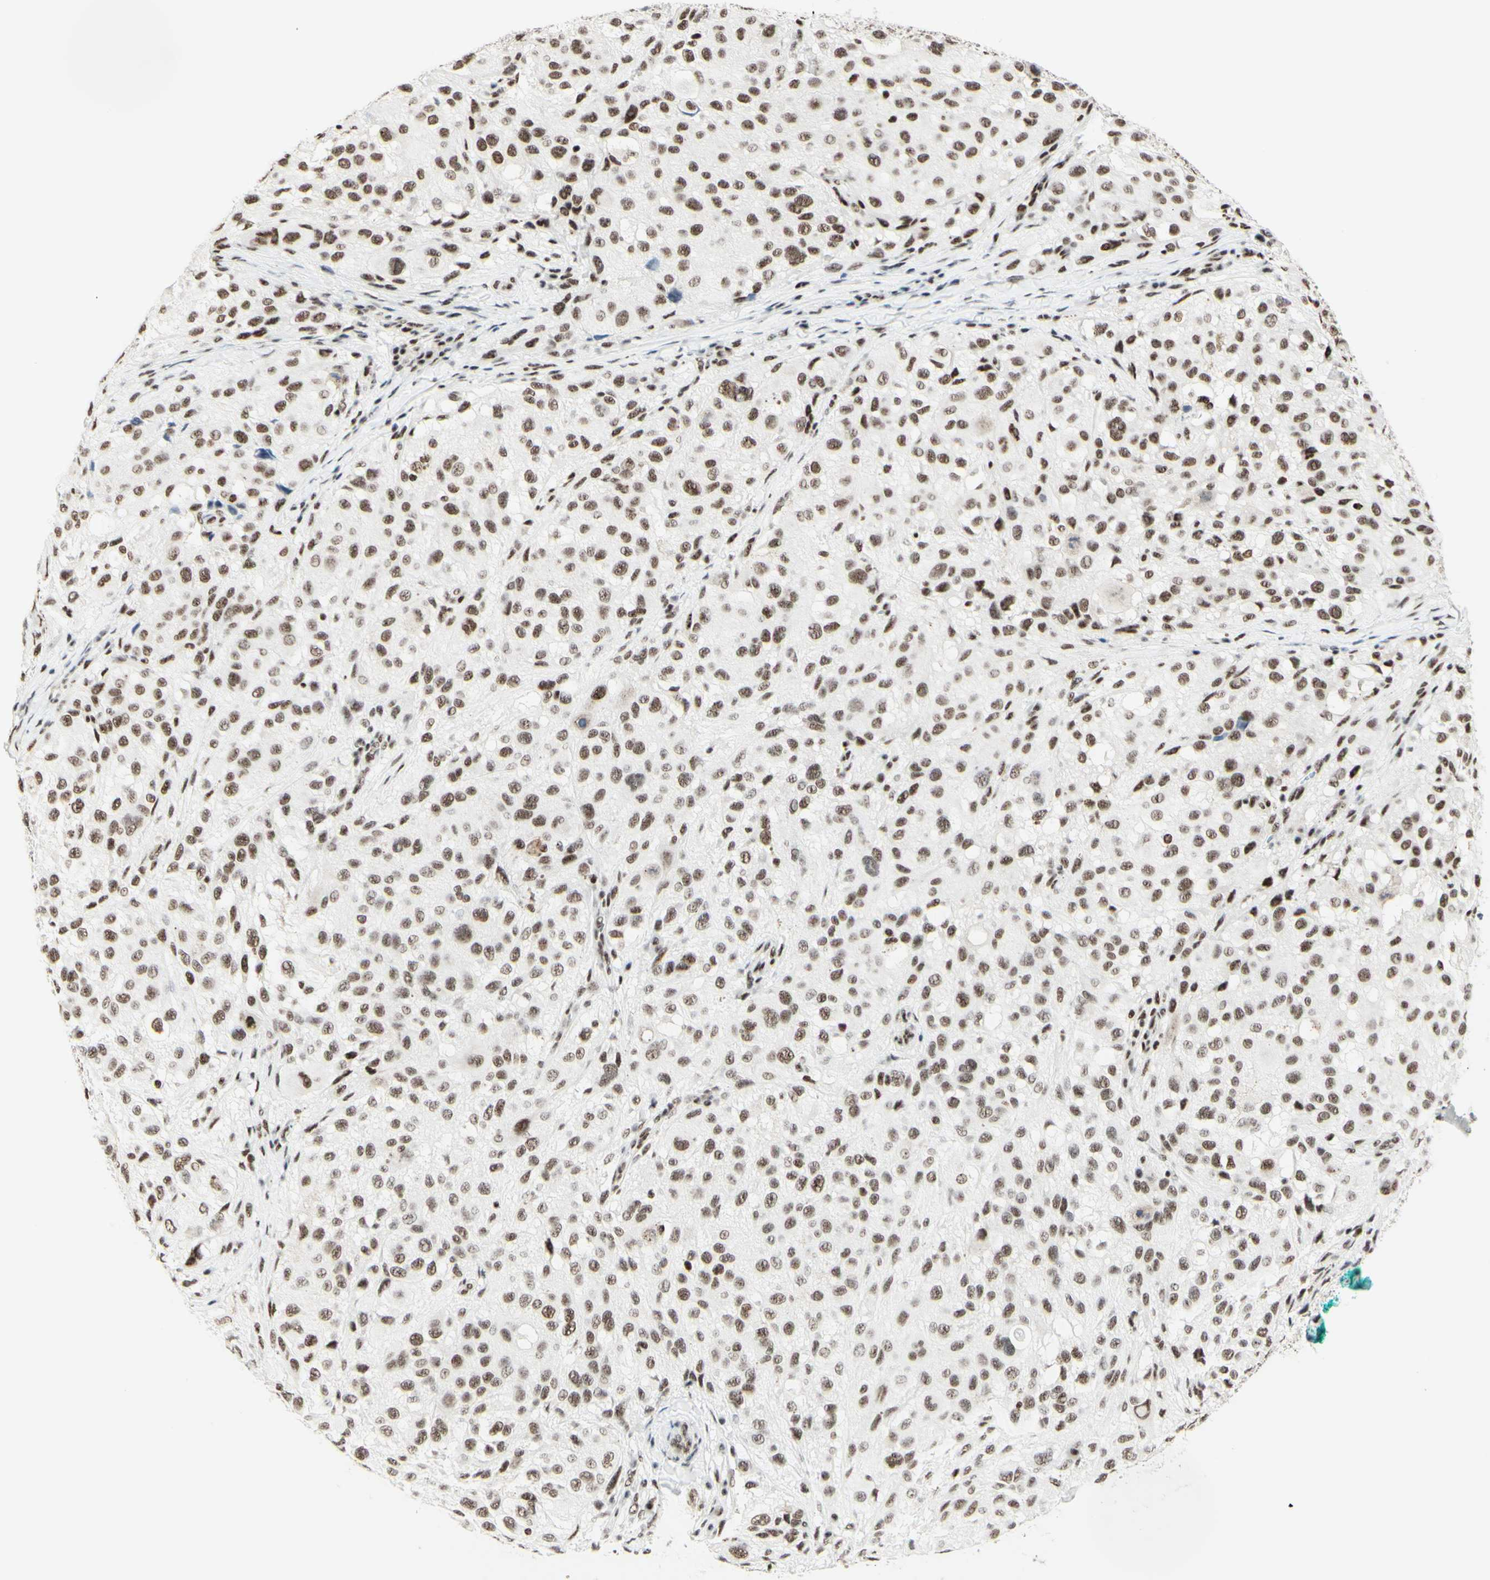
{"staining": {"intensity": "moderate", "quantity": ">75%", "location": "nuclear"}, "tissue": "melanoma", "cell_type": "Tumor cells", "image_type": "cancer", "snomed": [{"axis": "morphology", "description": "Necrosis, NOS"}, {"axis": "morphology", "description": "Malignant melanoma, NOS"}, {"axis": "topography", "description": "Skin"}], "caption": "Malignant melanoma stained with DAB immunohistochemistry (IHC) reveals medium levels of moderate nuclear positivity in about >75% of tumor cells.", "gene": "WTAP", "patient": {"sex": "female", "age": 87}}